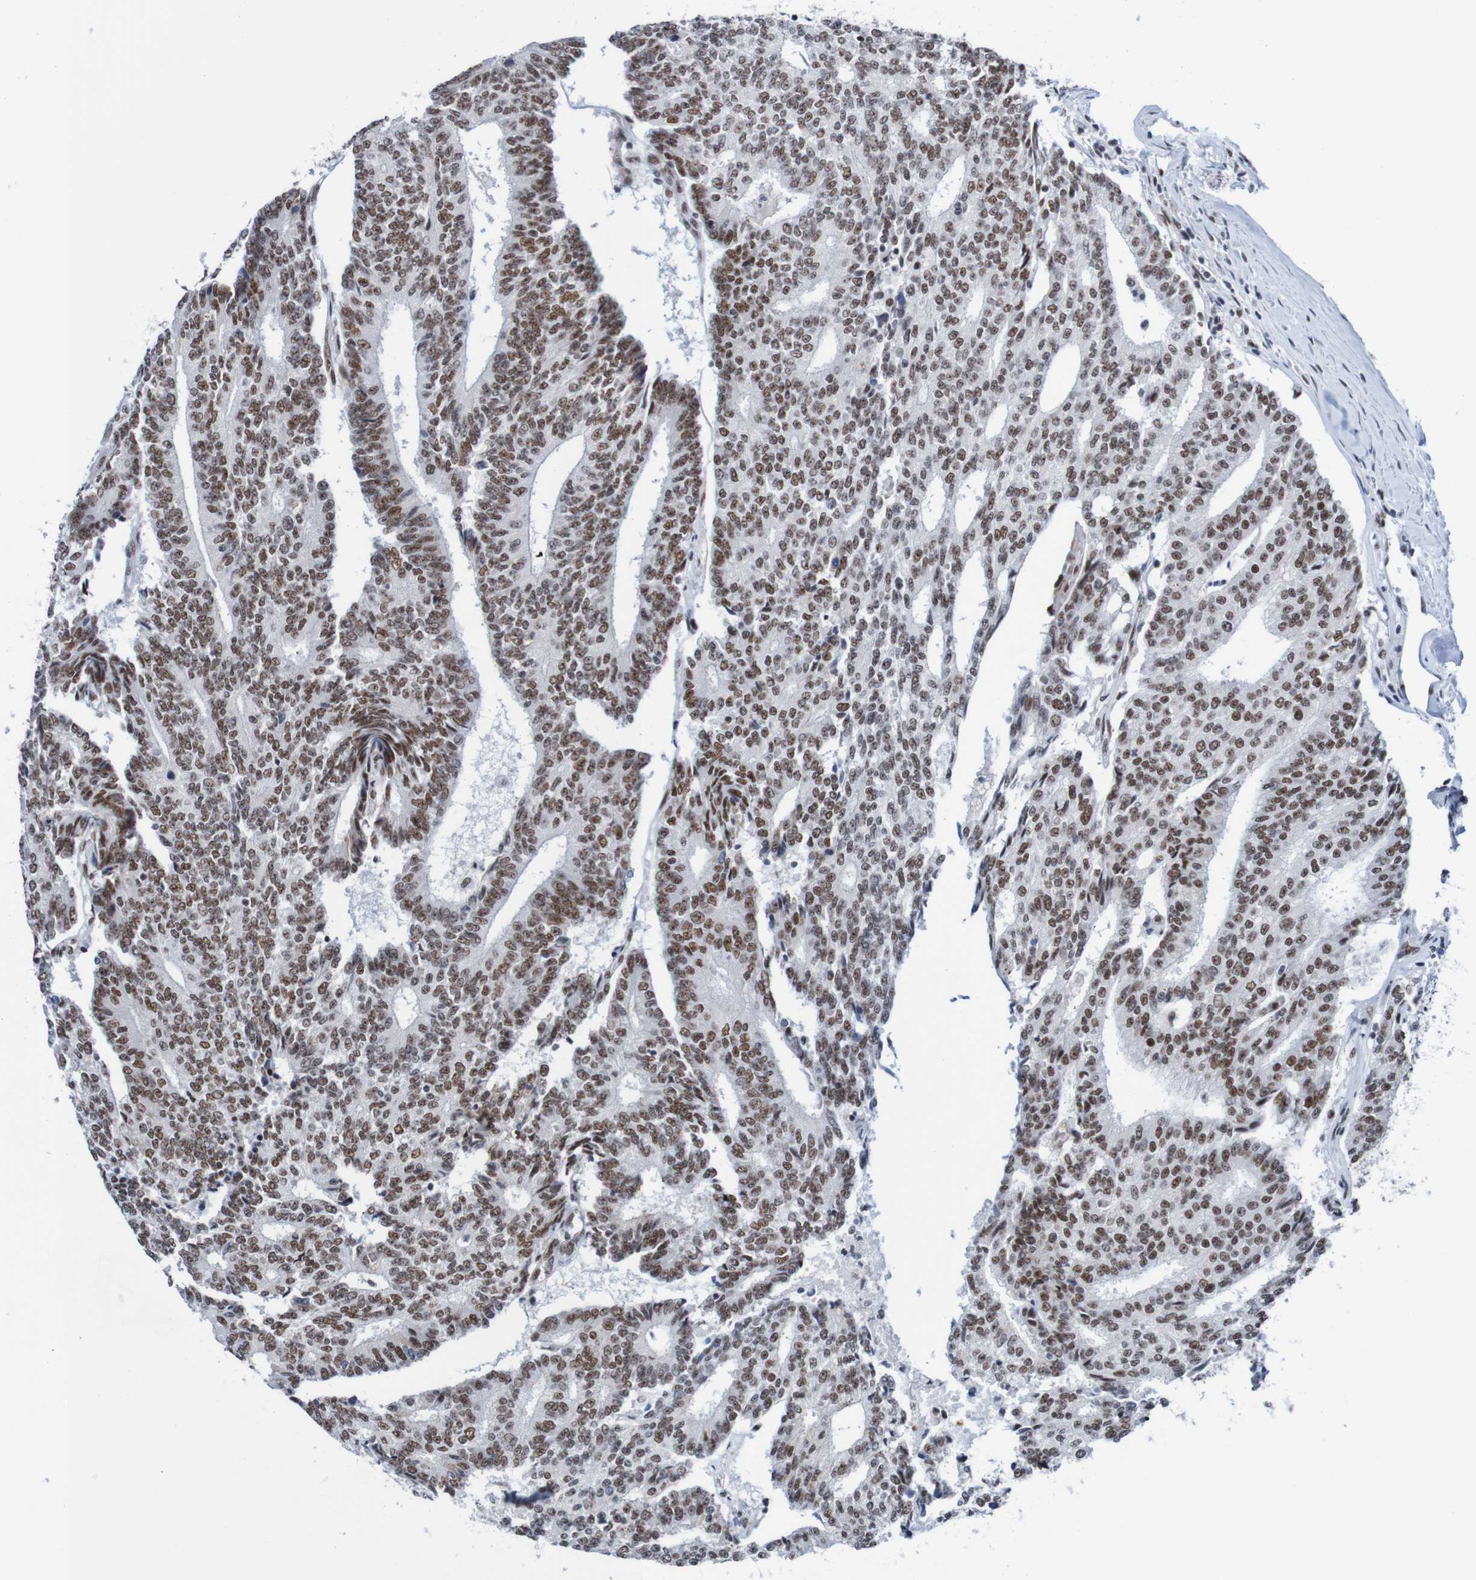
{"staining": {"intensity": "moderate", "quantity": ">75%", "location": "nuclear"}, "tissue": "prostate cancer", "cell_type": "Tumor cells", "image_type": "cancer", "snomed": [{"axis": "morphology", "description": "Normal tissue, NOS"}, {"axis": "morphology", "description": "Adenocarcinoma, High grade"}, {"axis": "topography", "description": "Prostate"}, {"axis": "topography", "description": "Seminal veicle"}], "caption": "A micrograph of human high-grade adenocarcinoma (prostate) stained for a protein reveals moderate nuclear brown staining in tumor cells.", "gene": "CDC5L", "patient": {"sex": "male", "age": 55}}